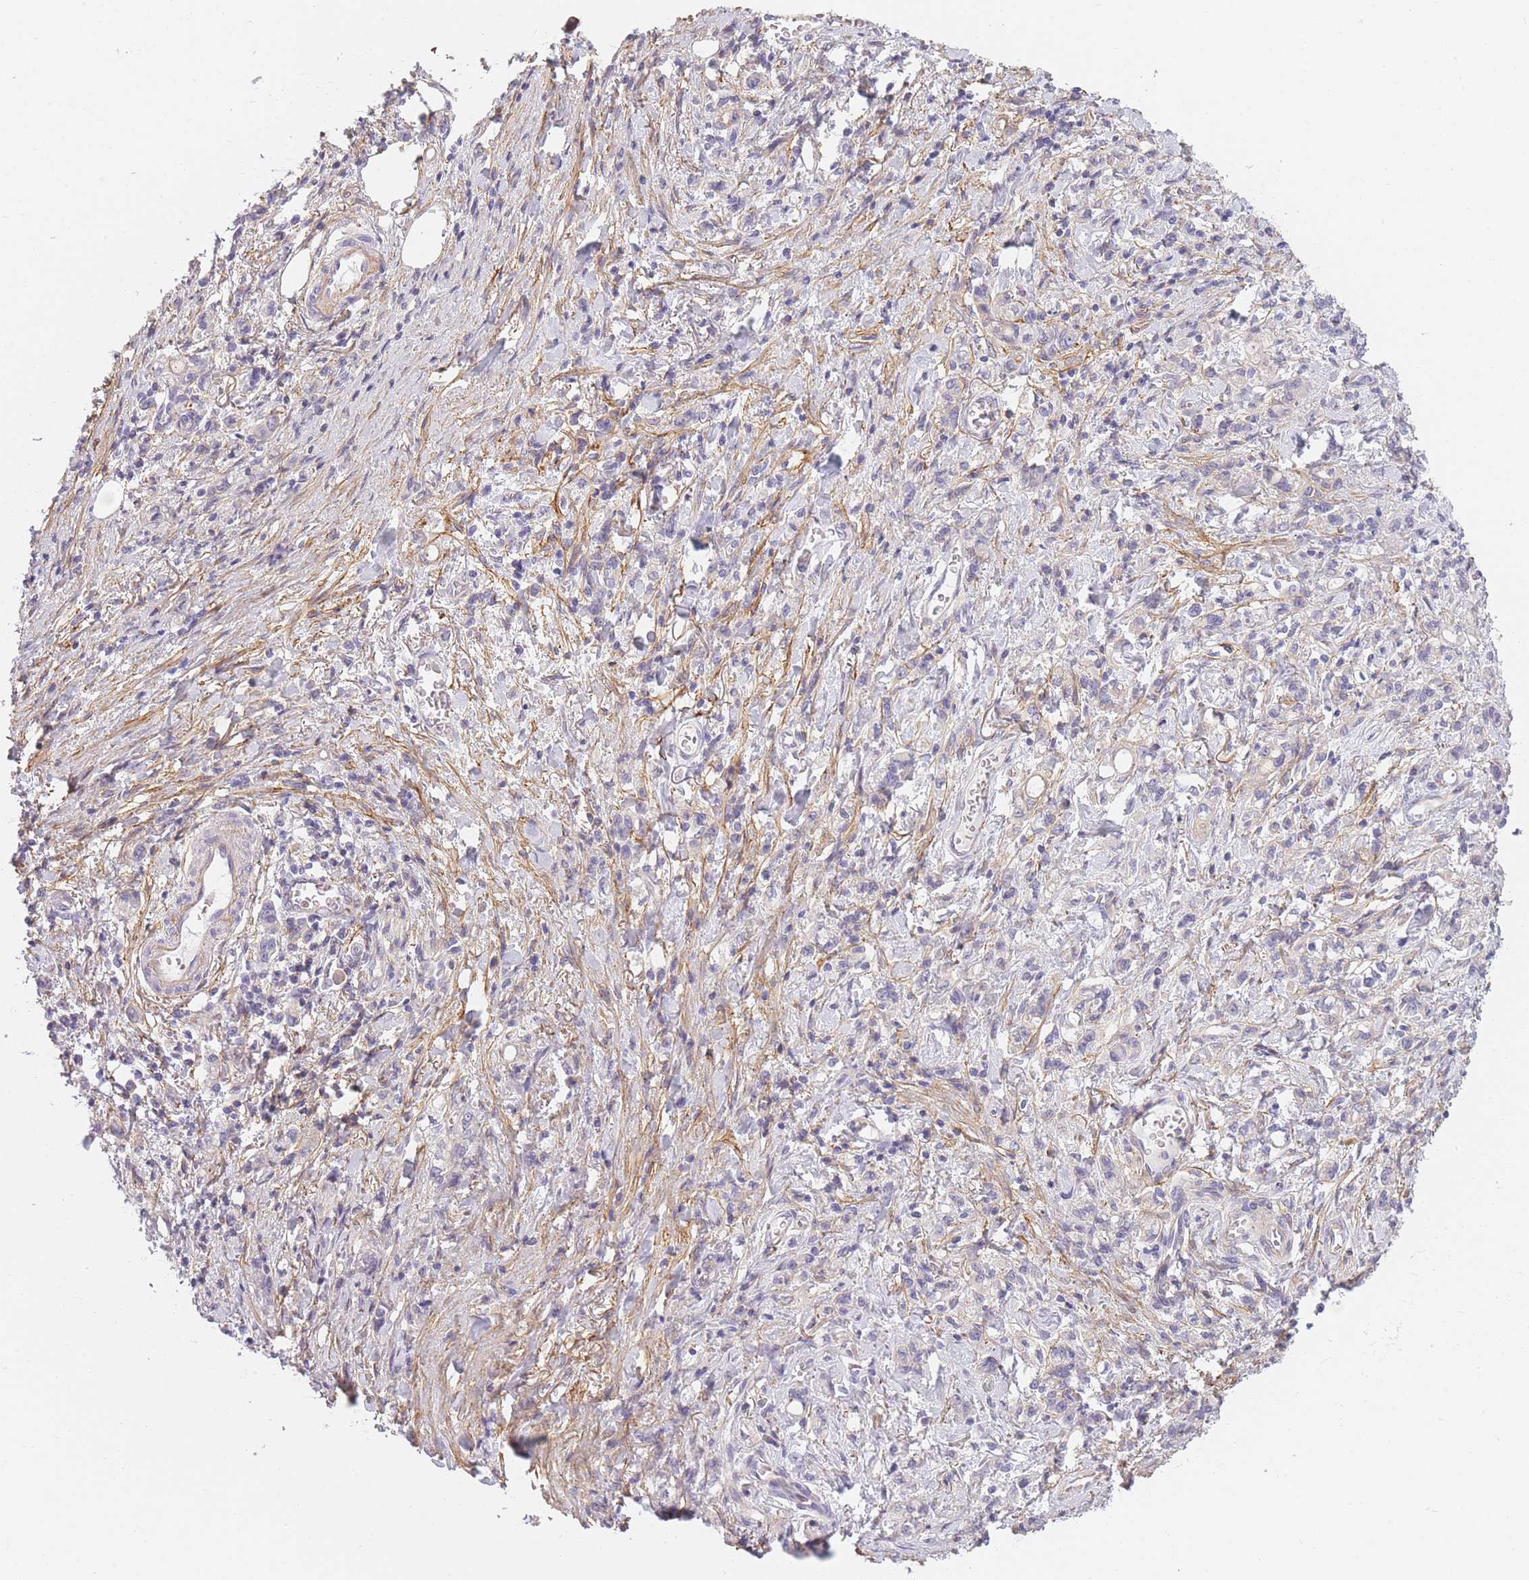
{"staining": {"intensity": "negative", "quantity": "none", "location": "none"}, "tissue": "stomach cancer", "cell_type": "Tumor cells", "image_type": "cancer", "snomed": [{"axis": "morphology", "description": "Adenocarcinoma, NOS"}, {"axis": "topography", "description": "Stomach"}], "caption": "High power microscopy micrograph of an immunohistochemistry image of stomach cancer, revealing no significant staining in tumor cells.", "gene": "AP3M2", "patient": {"sex": "male", "age": 77}}